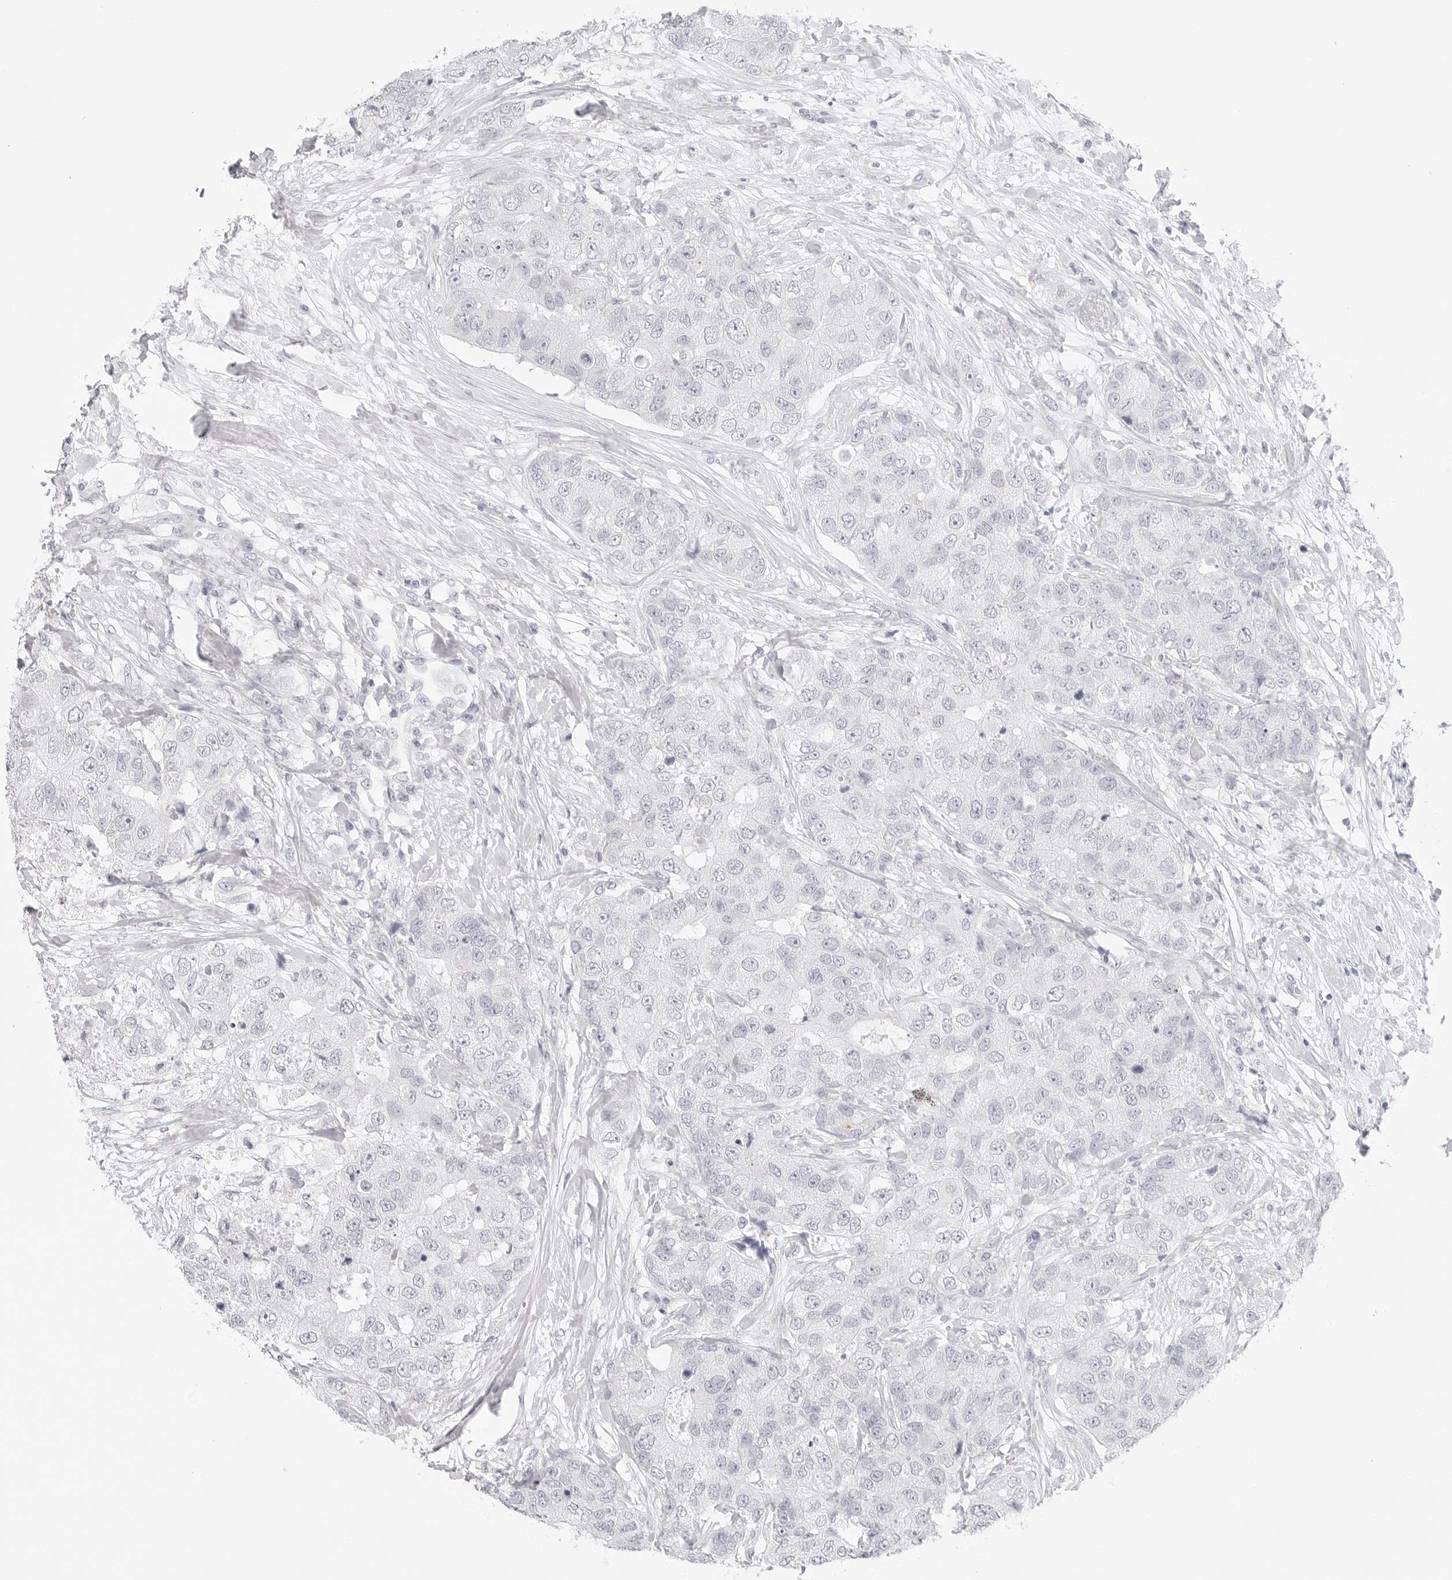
{"staining": {"intensity": "negative", "quantity": "none", "location": "none"}, "tissue": "breast cancer", "cell_type": "Tumor cells", "image_type": "cancer", "snomed": [{"axis": "morphology", "description": "Duct carcinoma"}, {"axis": "topography", "description": "Breast"}], "caption": "Immunohistochemistry histopathology image of neoplastic tissue: breast cancer stained with DAB reveals no significant protein staining in tumor cells.", "gene": "HMGCS2", "patient": {"sex": "female", "age": 62}}